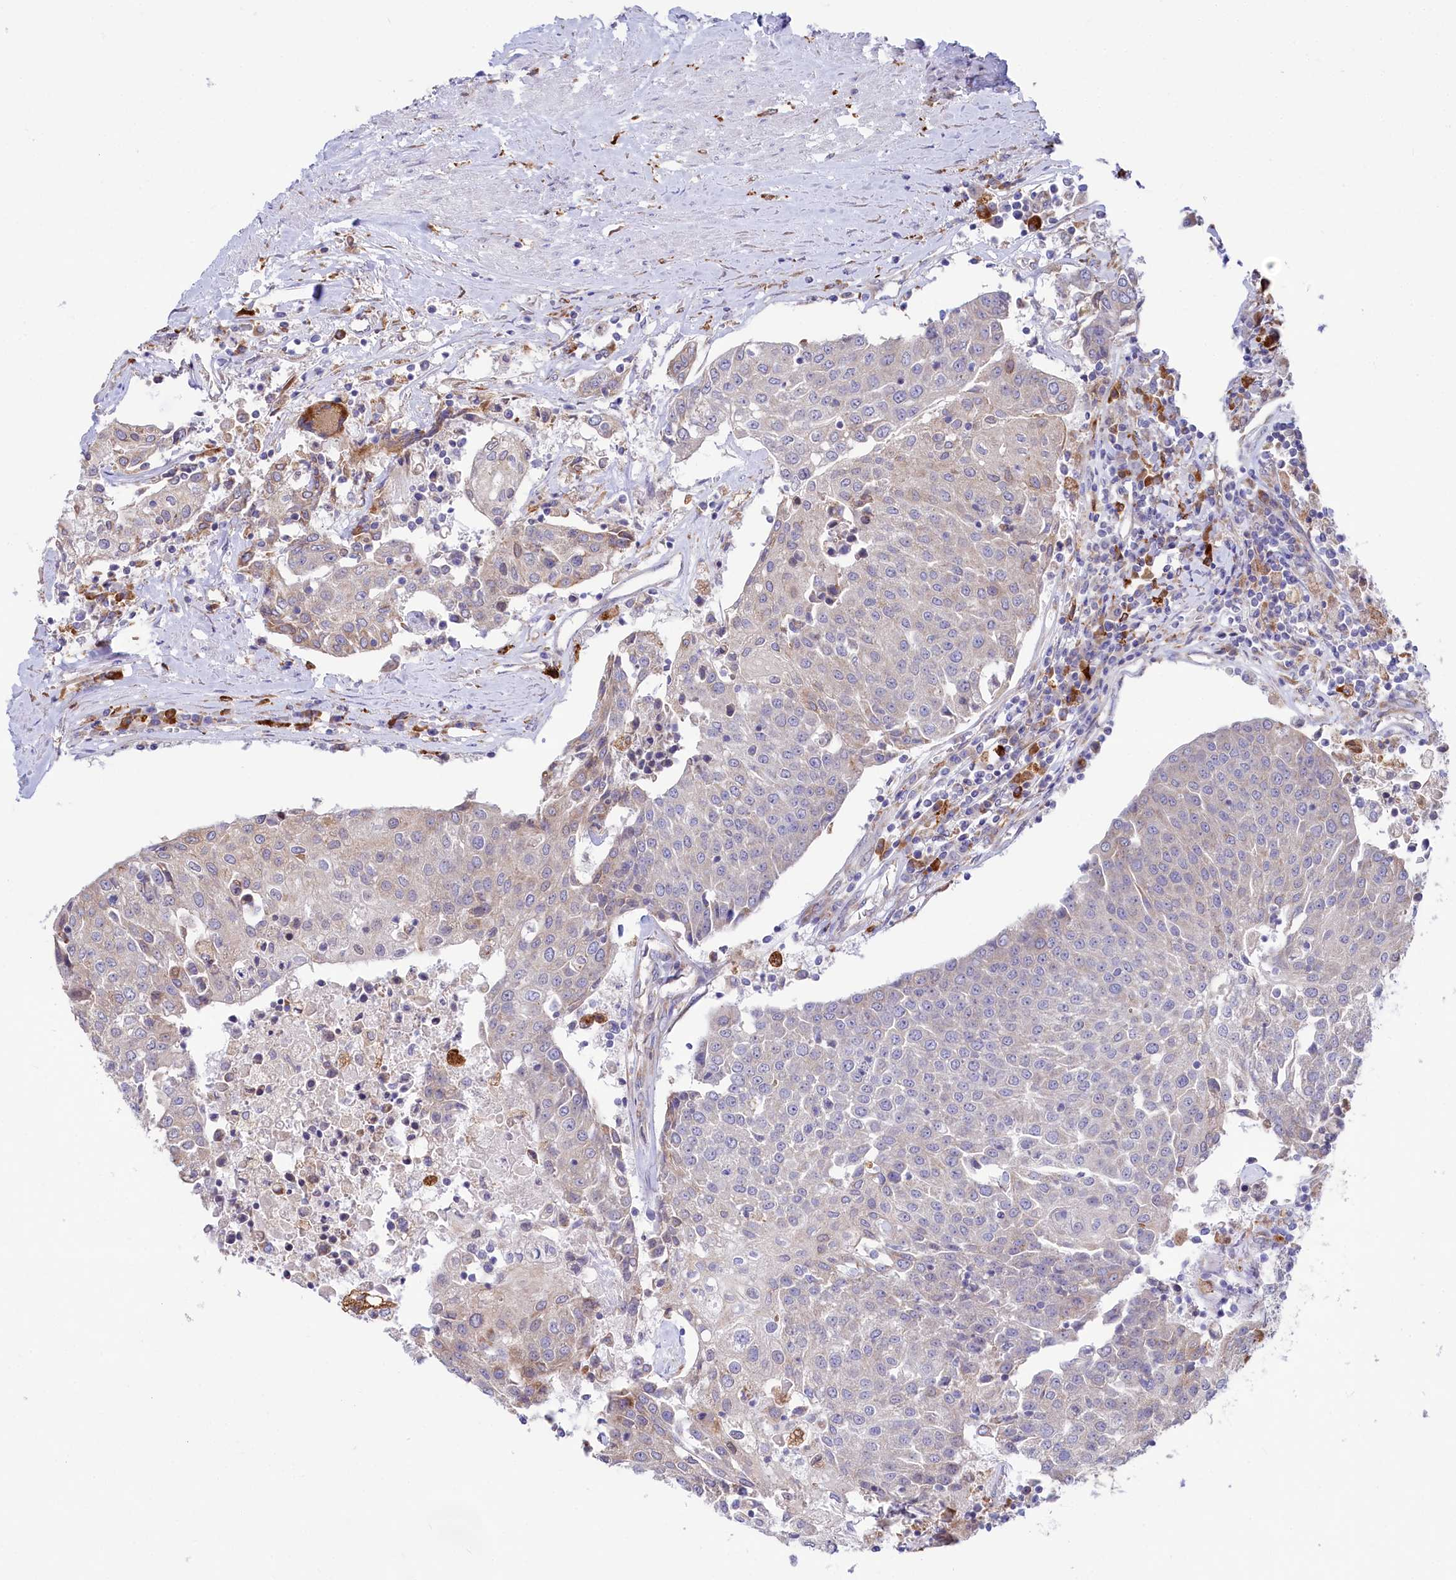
{"staining": {"intensity": "weak", "quantity": "<25%", "location": "cytoplasmic/membranous"}, "tissue": "urothelial cancer", "cell_type": "Tumor cells", "image_type": "cancer", "snomed": [{"axis": "morphology", "description": "Urothelial carcinoma, High grade"}, {"axis": "topography", "description": "Urinary bladder"}], "caption": "Tumor cells show no significant positivity in urothelial cancer. (DAB (3,3'-diaminobenzidine) immunohistochemistry, high magnification).", "gene": "CHID1", "patient": {"sex": "female", "age": 85}}